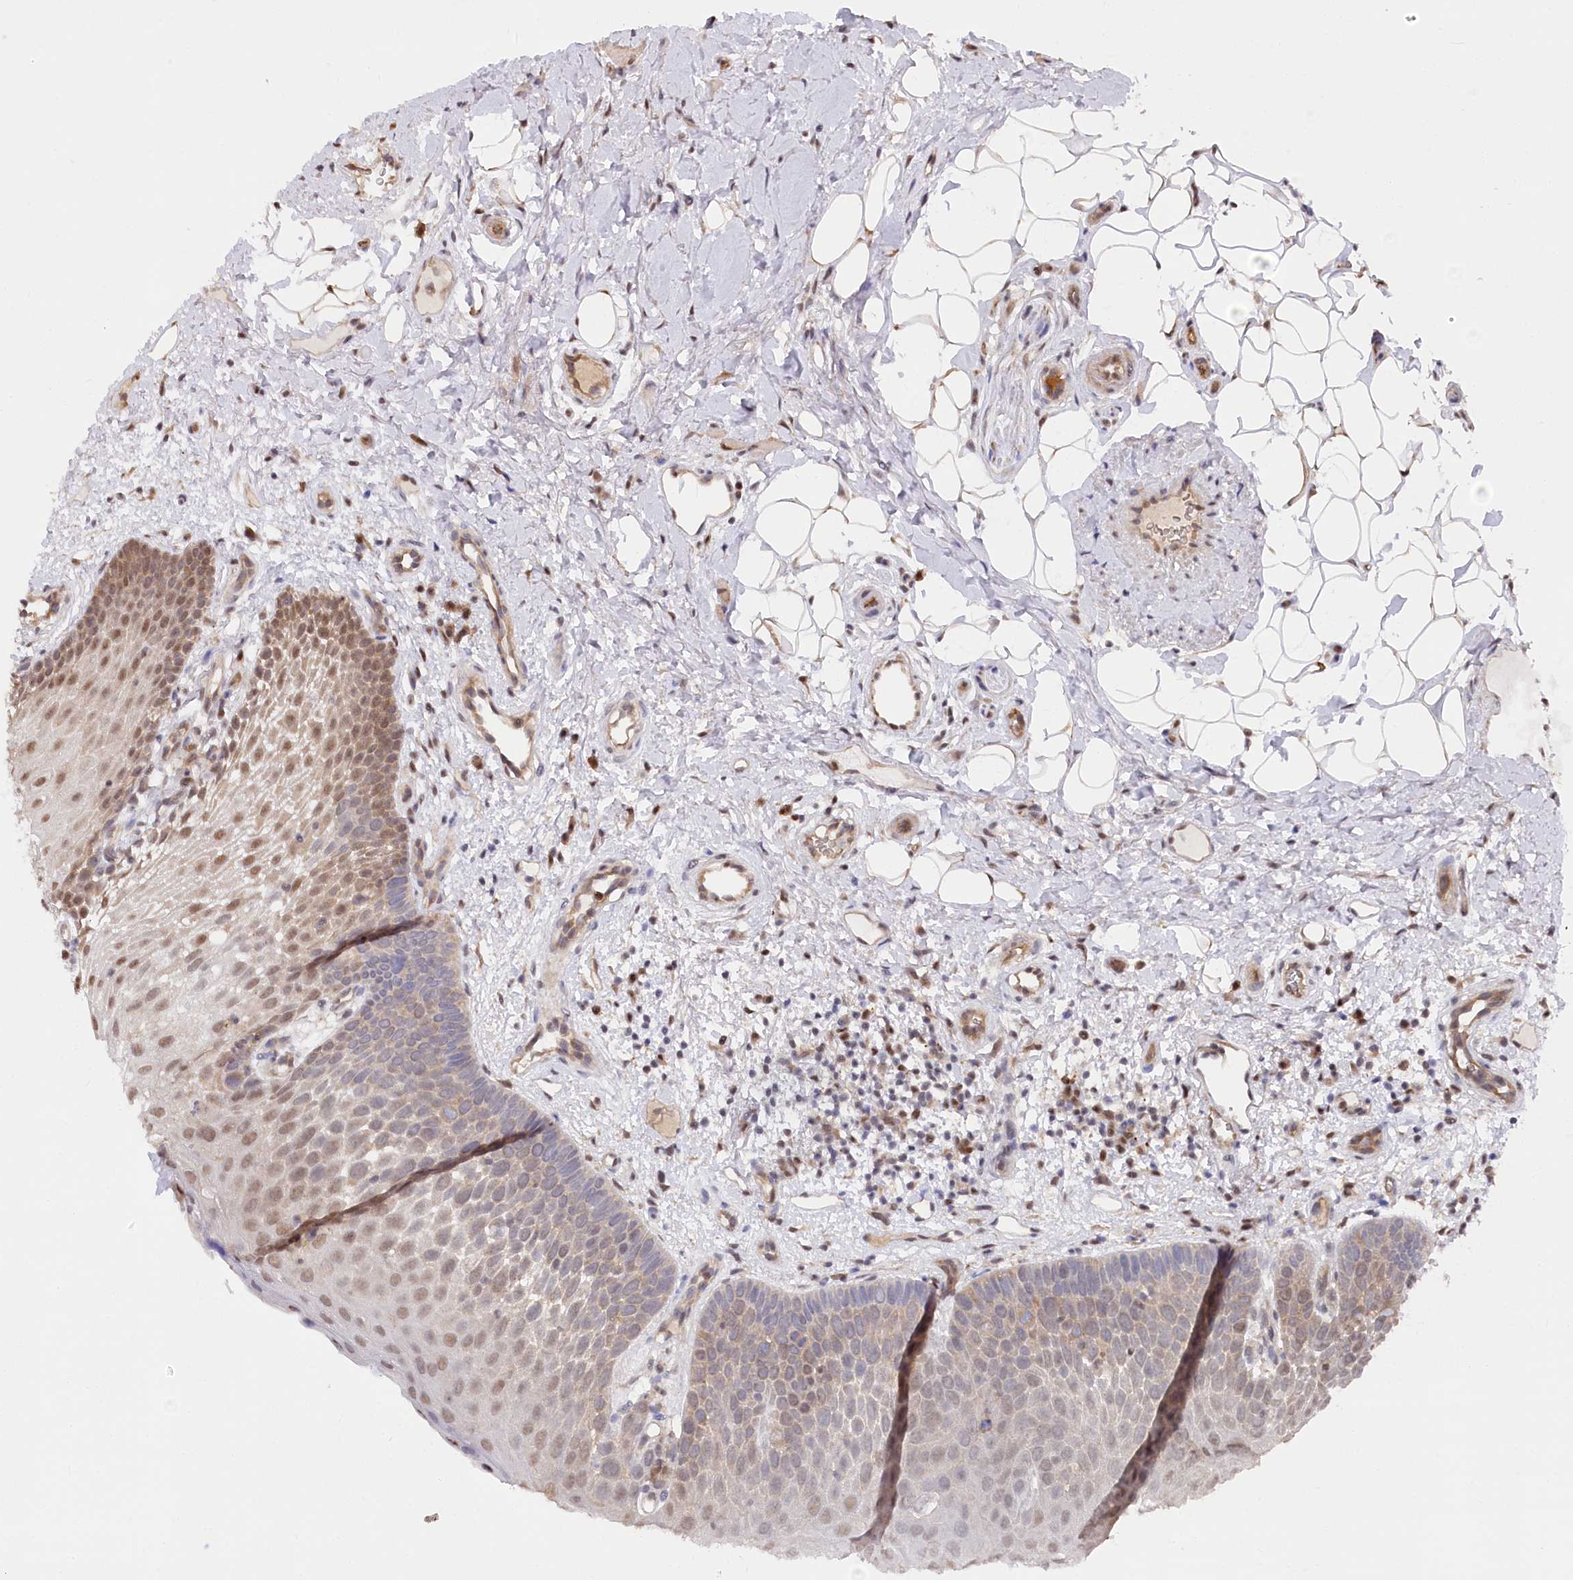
{"staining": {"intensity": "strong", "quantity": "25%-75%", "location": "nuclear"}, "tissue": "oral mucosa", "cell_type": "Squamous epithelial cells", "image_type": "normal", "snomed": [{"axis": "morphology", "description": "No evidence of malignacy"}, {"axis": "topography", "description": "Oral tissue"}, {"axis": "topography", "description": "Head-Neck"}], "caption": "This is an image of immunohistochemistry staining of normal oral mucosa, which shows strong expression in the nuclear of squamous epithelial cells.", "gene": "PSMA1", "patient": {"sex": "male", "age": 68}}